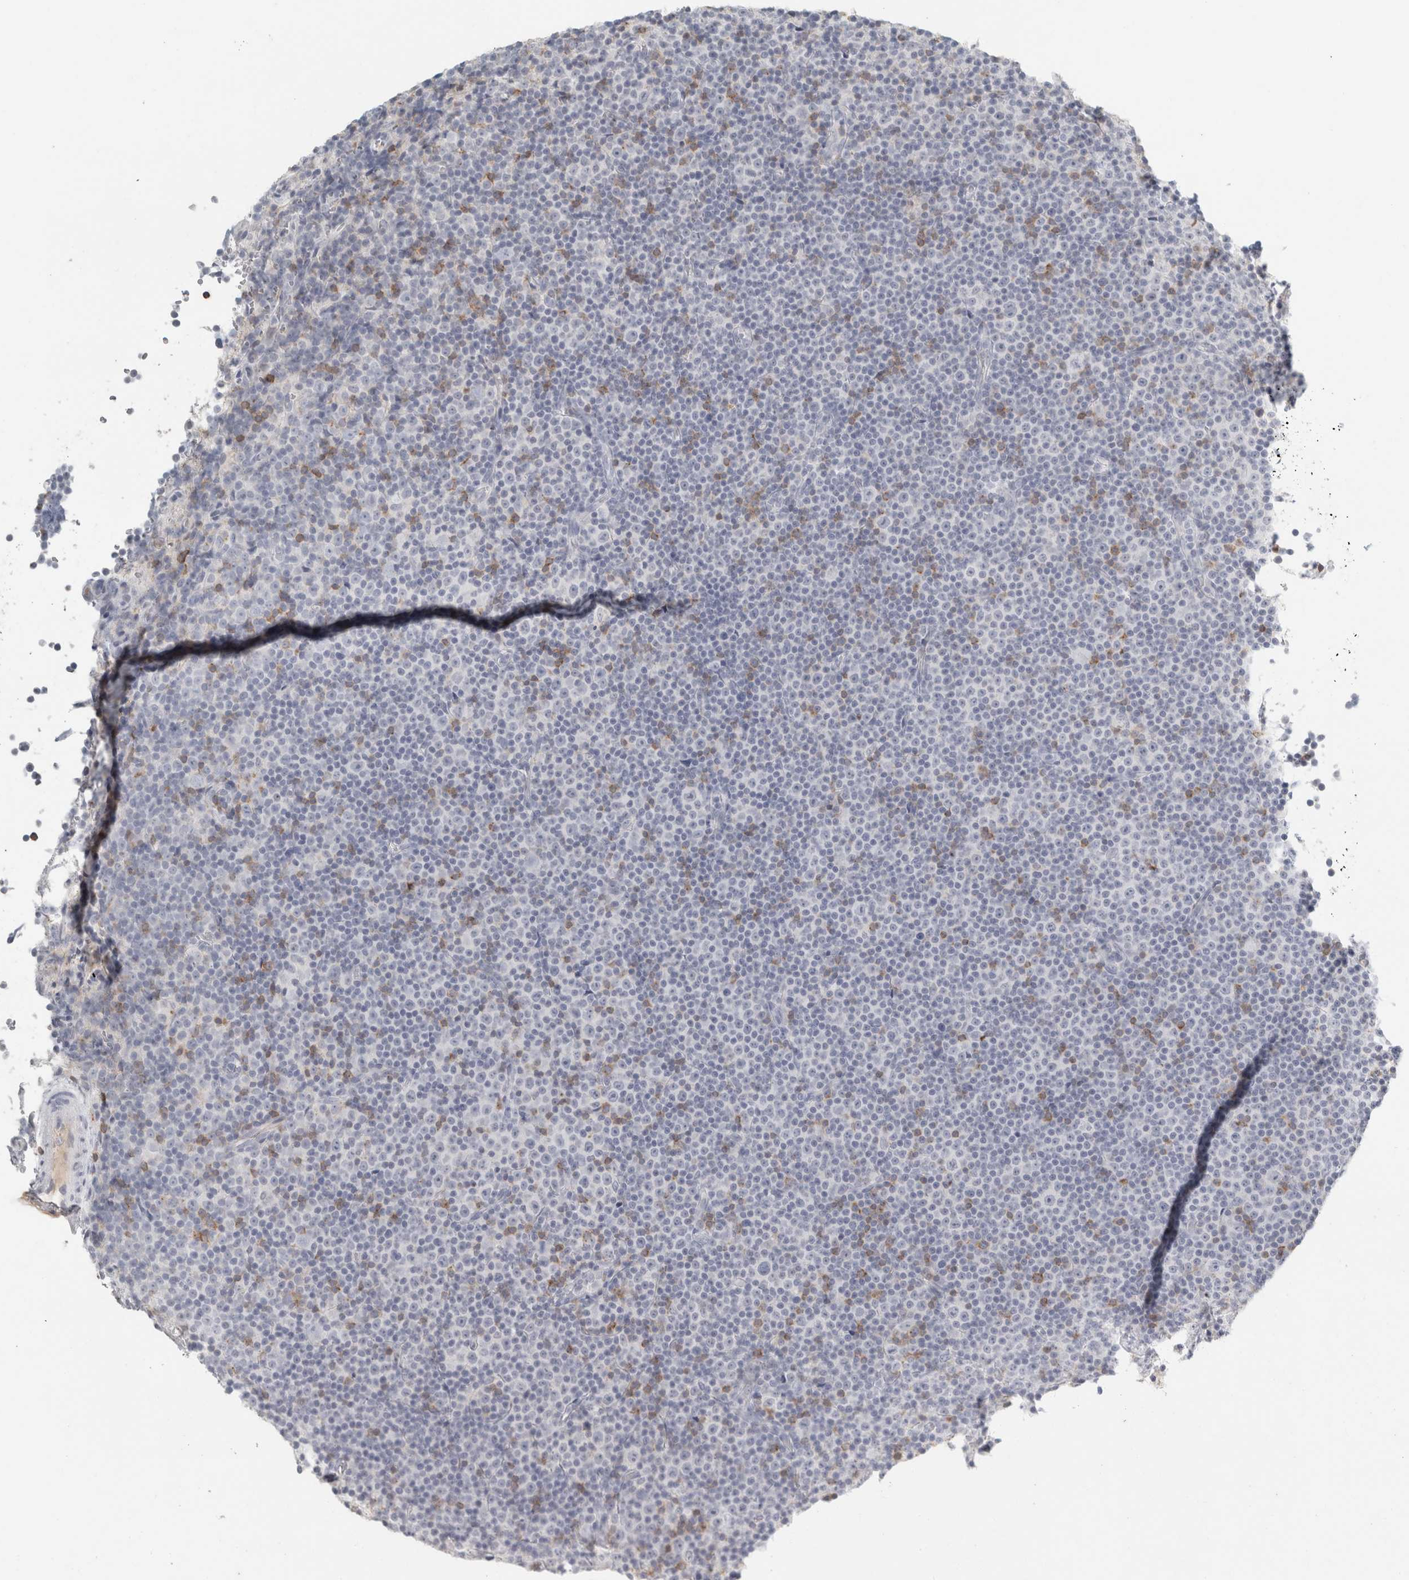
{"staining": {"intensity": "negative", "quantity": "none", "location": "none"}, "tissue": "lymphoma", "cell_type": "Tumor cells", "image_type": "cancer", "snomed": [{"axis": "morphology", "description": "Malignant lymphoma, non-Hodgkin's type, Low grade"}, {"axis": "topography", "description": "Lymph node"}], "caption": "Lymphoma stained for a protein using IHC shows no expression tumor cells.", "gene": "TRAT1", "patient": {"sex": "female", "age": 67}}